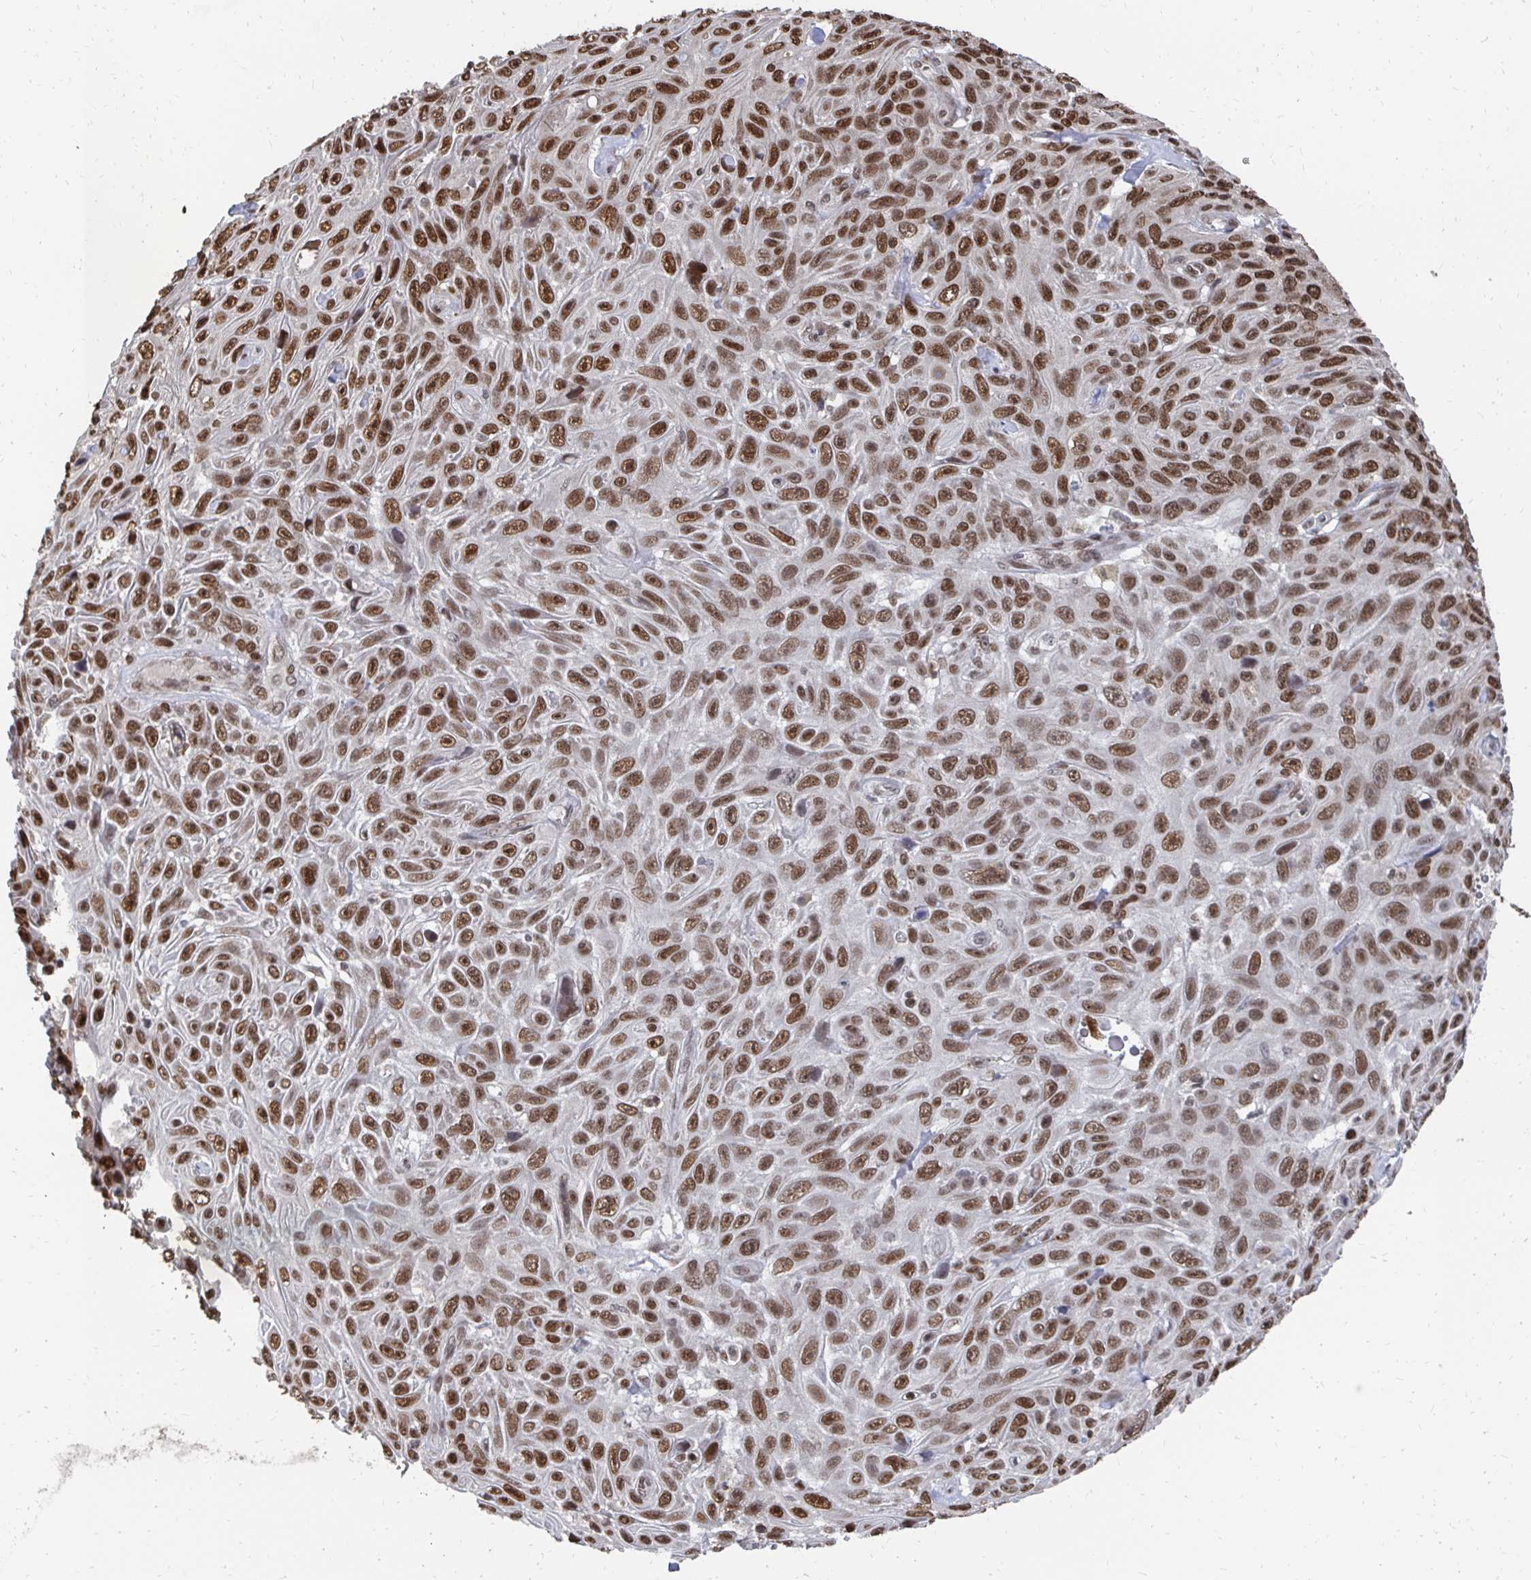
{"staining": {"intensity": "strong", "quantity": ">75%", "location": "nuclear"}, "tissue": "skin cancer", "cell_type": "Tumor cells", "image_type": "cancer", "snomed": [{"axis": "morphology", "description": "Squamous cell carcinoma, NOS"}, {"axis": "topography", "description": "Skin"}], "caption": "Immunohistochemical staining of skin cancer reveals high levels of strong nuclear staining in about >75% of tumor cells.", "gene": "GTF3C6", "patient": {"sex": "male", "age": 82}}